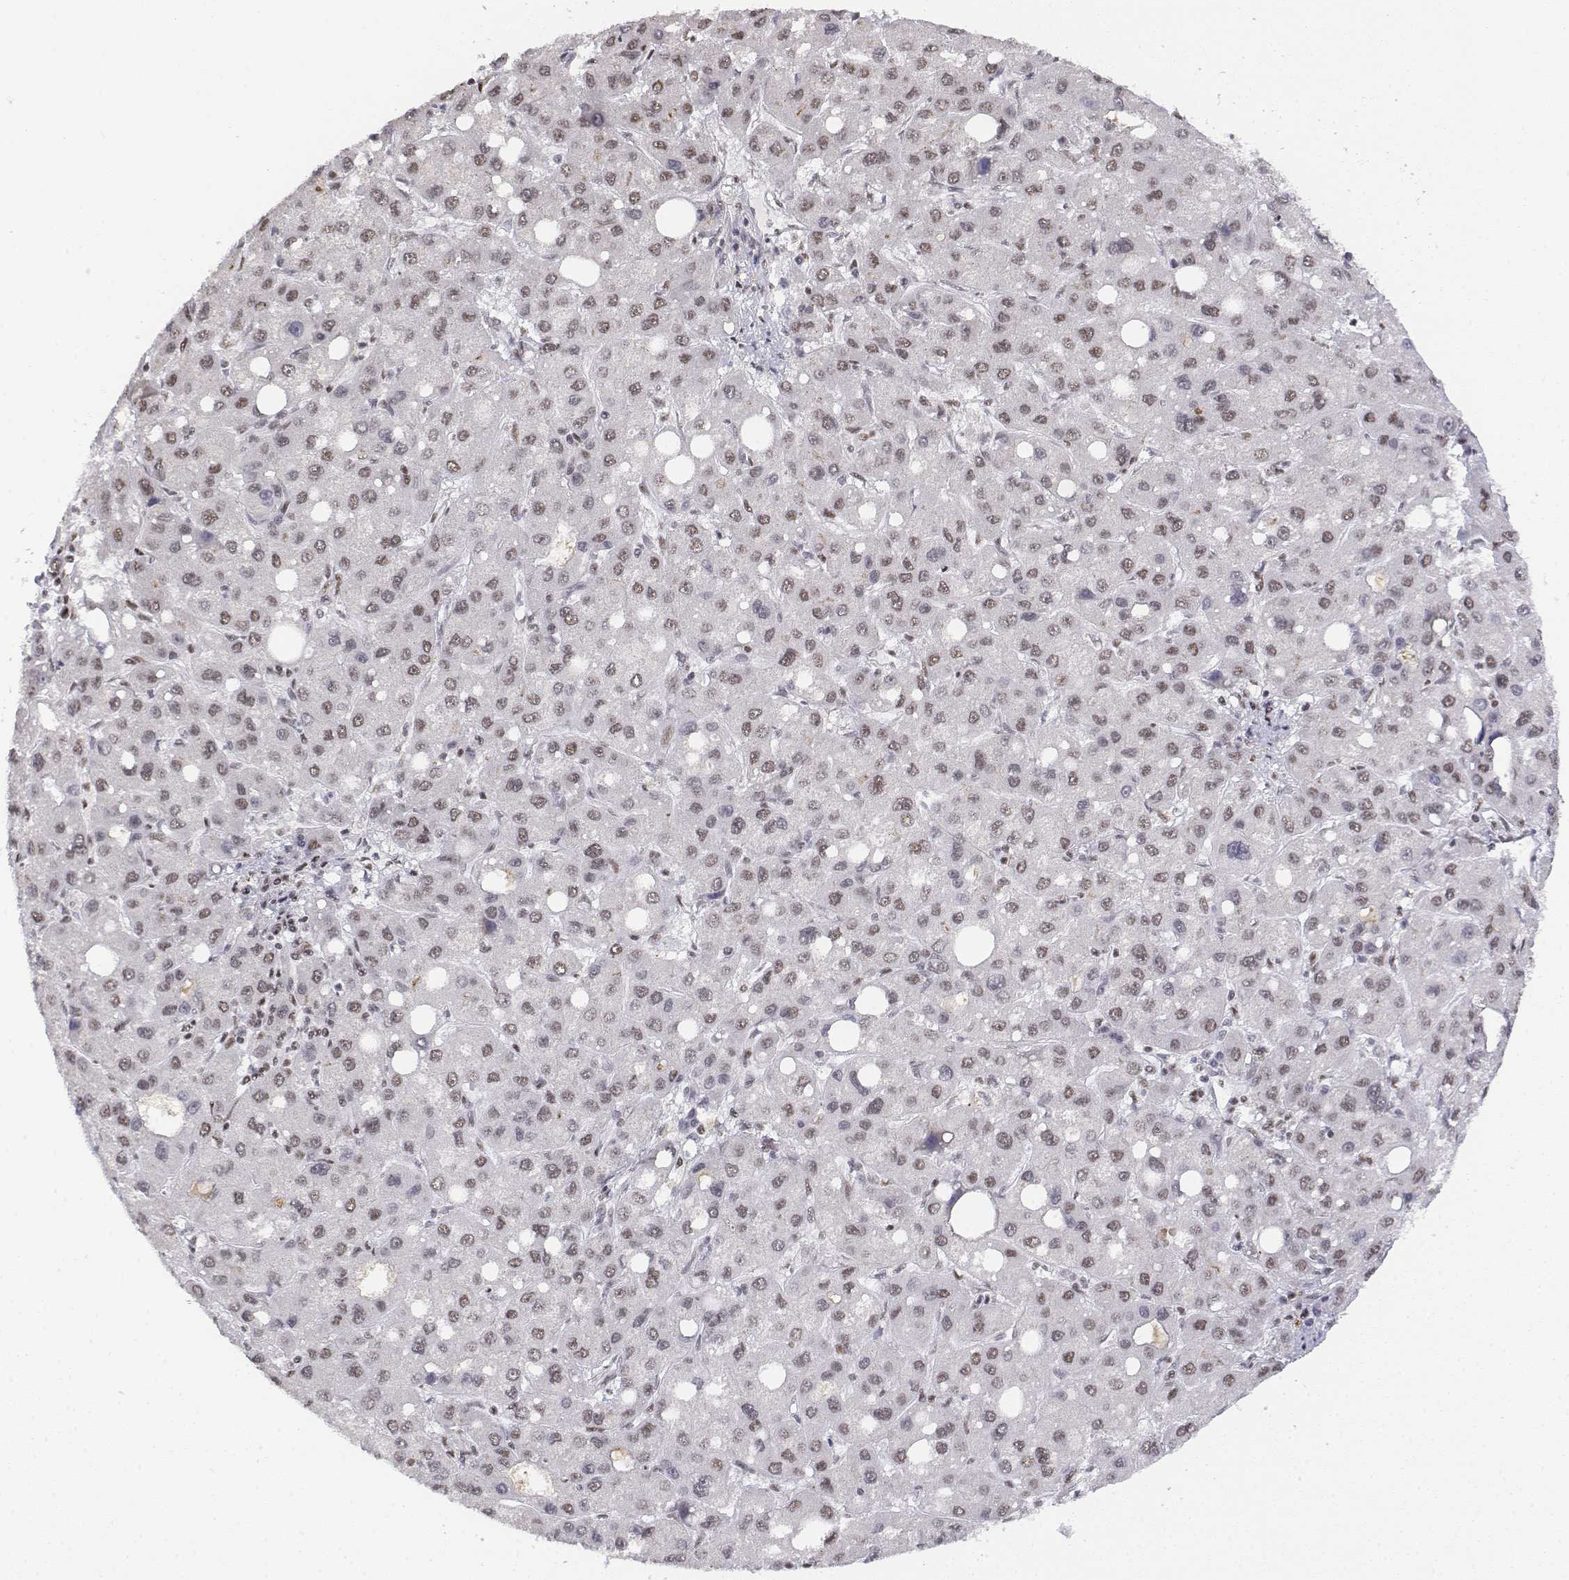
{"staining": {"intensity": "weak", "quantity": ">75%", "location": "nuclear"}, "tissue": "liver cancer", "cell_type": "Tumor cells", "image_type": "cancer", "snomed": [{"axis": "morphology", "description": "Carcinoma, Hepatocellular, NOS"}, {"axis": "topography", "description": "Liver"}], "caption": "Liver cancer tissue displays weak nuclear positivity in about >75% of tumor cells, visualized by immunohistochemistry. Nuclei are stained in blue.", "gene": "SETD1A", "patient": {"sex": "male", "age": 73}}